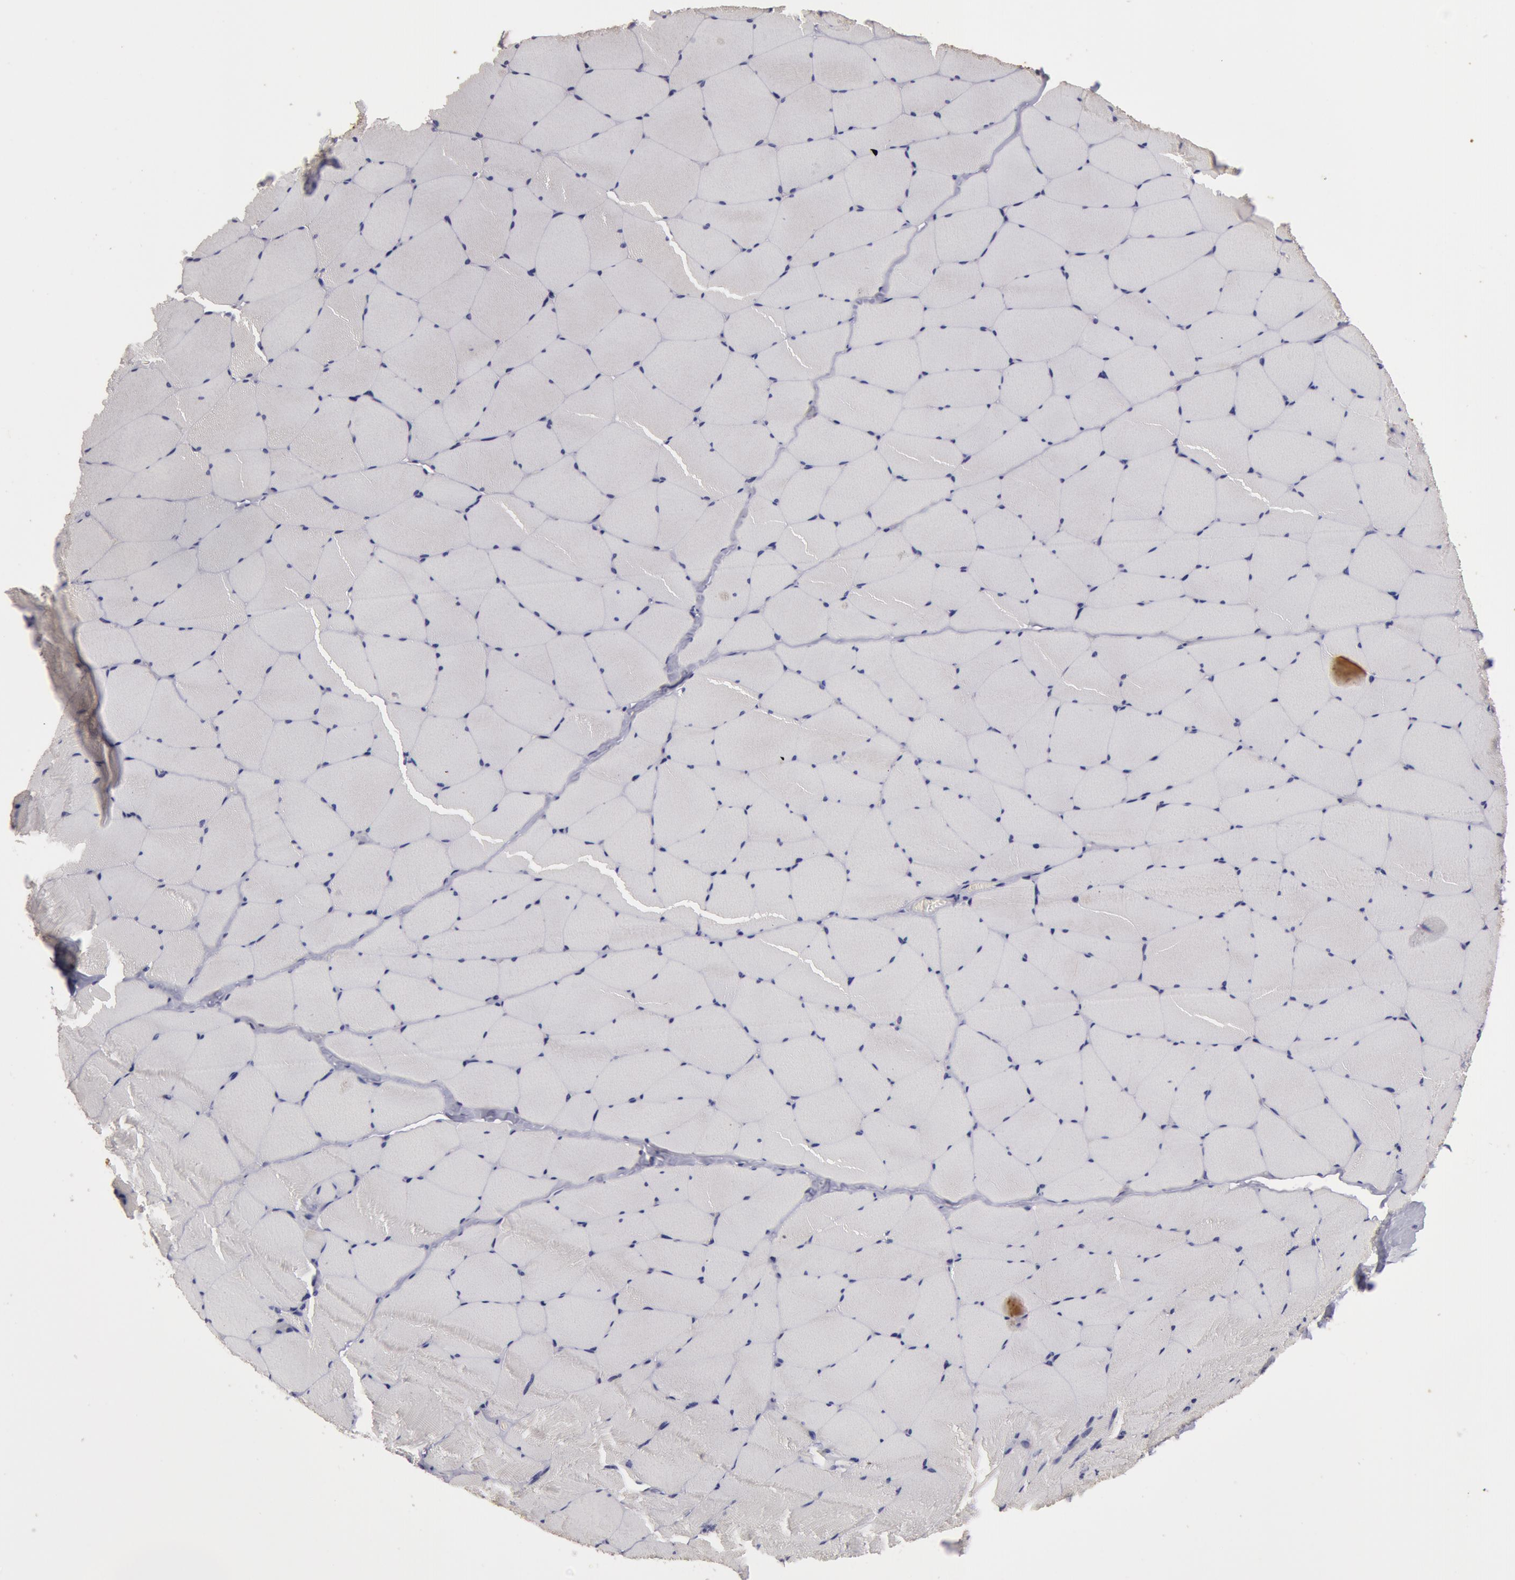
{"staining": {"intensity": "negative", "quantity": "none", "location": "none"}, "tissue": "skeletal muscle", "cell_type": "Myocytes", "image_type": "normal", "snomed": [{"axis": "morphology", "description": "Normal tissue, NOS"}, {"axis": "topography", "description": "Skeletal muscle"}, {"axis": "topography", "description": "Salivary gland"}], "caption": "Immunohistochemistry (IHC) image of normal skeletal muscle: skeletal muscle stained with DAB (3,3'-diaminobenzidine) exhibits no significant protein expression in myocytes.", "gene": "NLGN4X", "patient": {"sex": "male", "age": 62}}